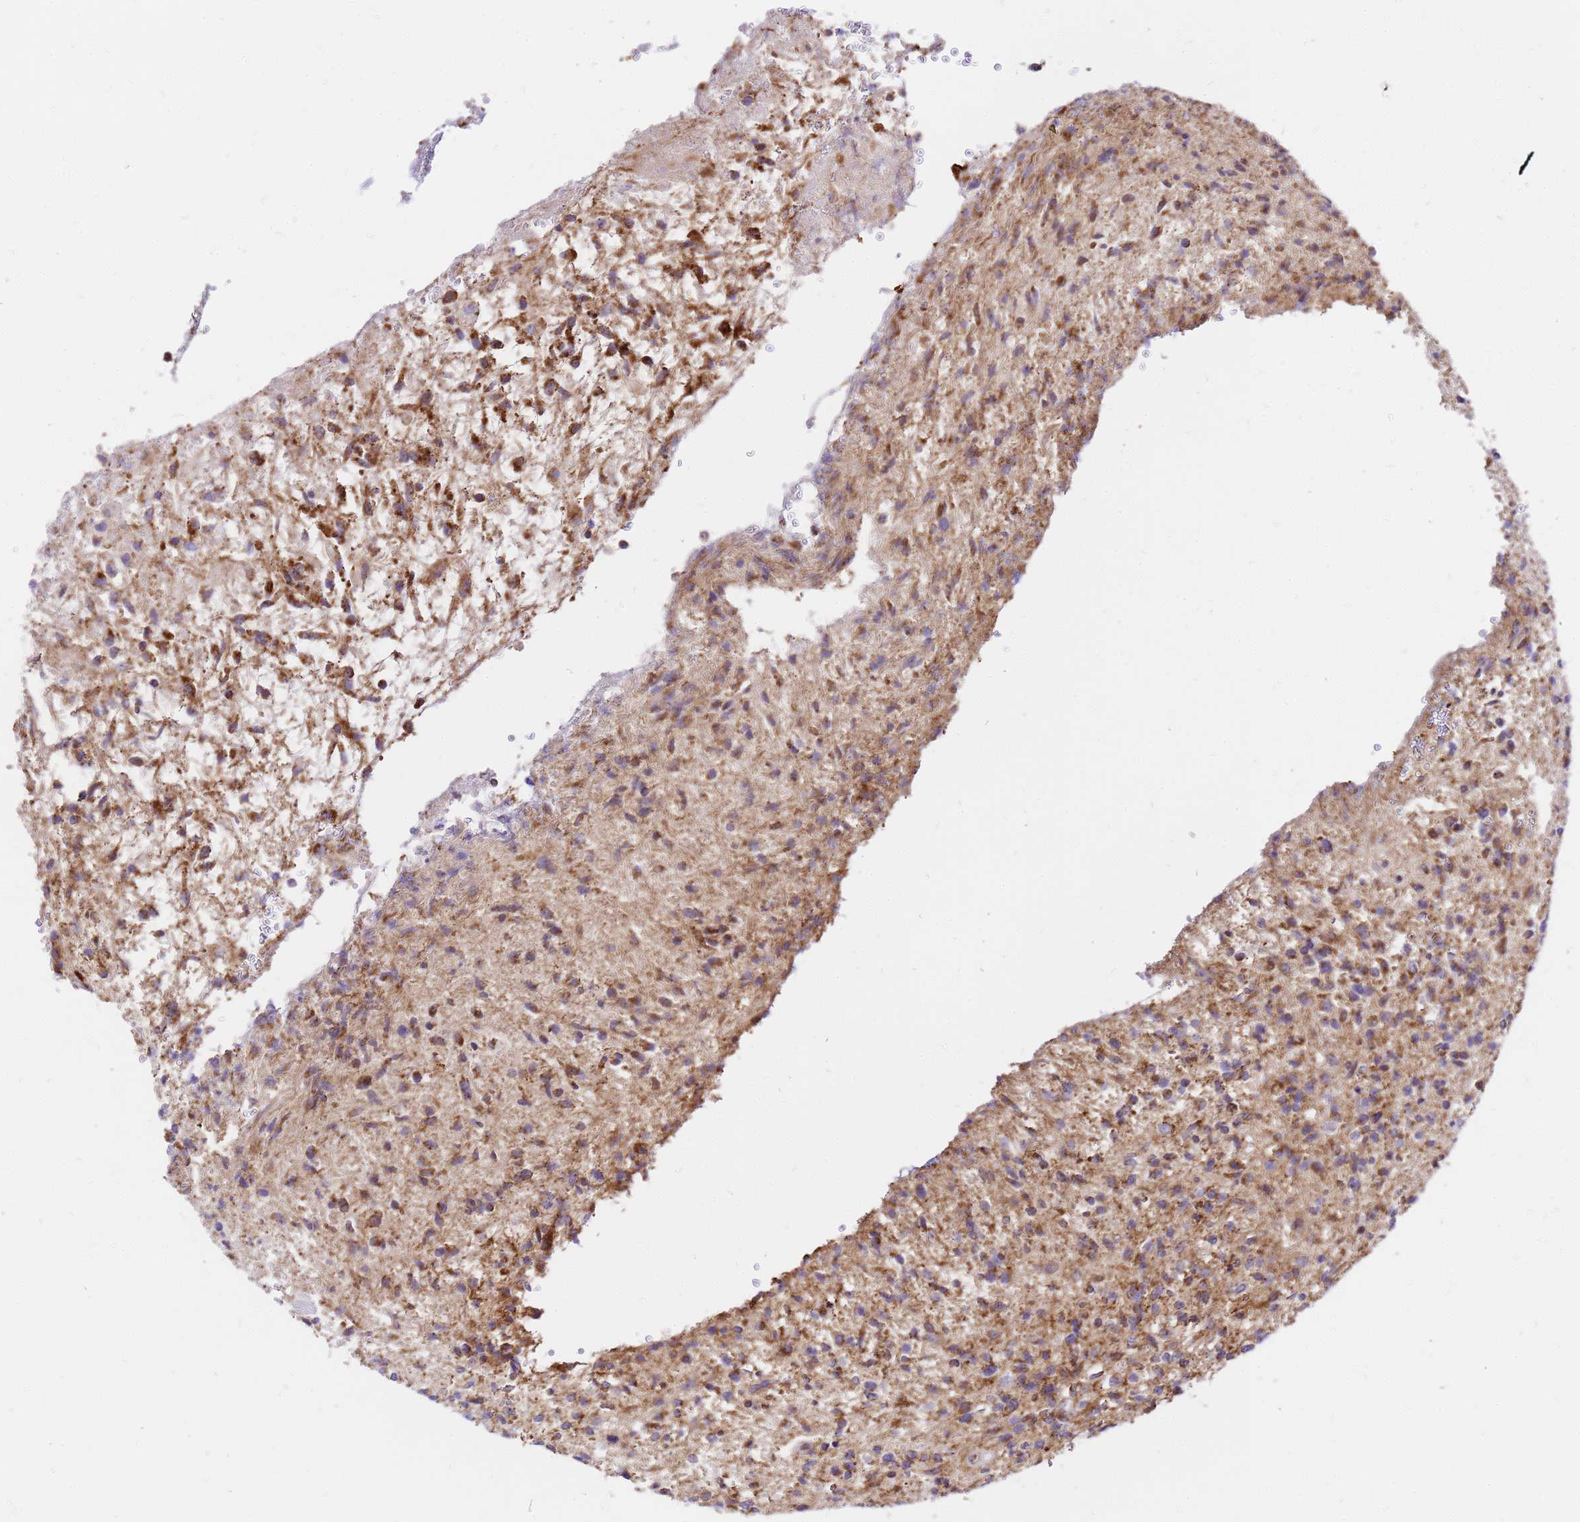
{"staining": {"intensity": "moderate", "quantity": ">75%", "location": "cytoplasmic/membranous"}, "tissue": "glioma", "cell_type": "Tumor cells", "image_type": "cancer", "snomed": [{"axis": "morphology", "description": "Glioma, malignant, High grade"}, {"axis": "topography", "description": "Brain"}], "caption": "An image of malignant glioma (high-grade) stained for a protein displays moderate cytoplasmic/membranous brown staining in tumor cells.", "gene": "MRPS26", "patient": {"sex": "male", "age": 56}}